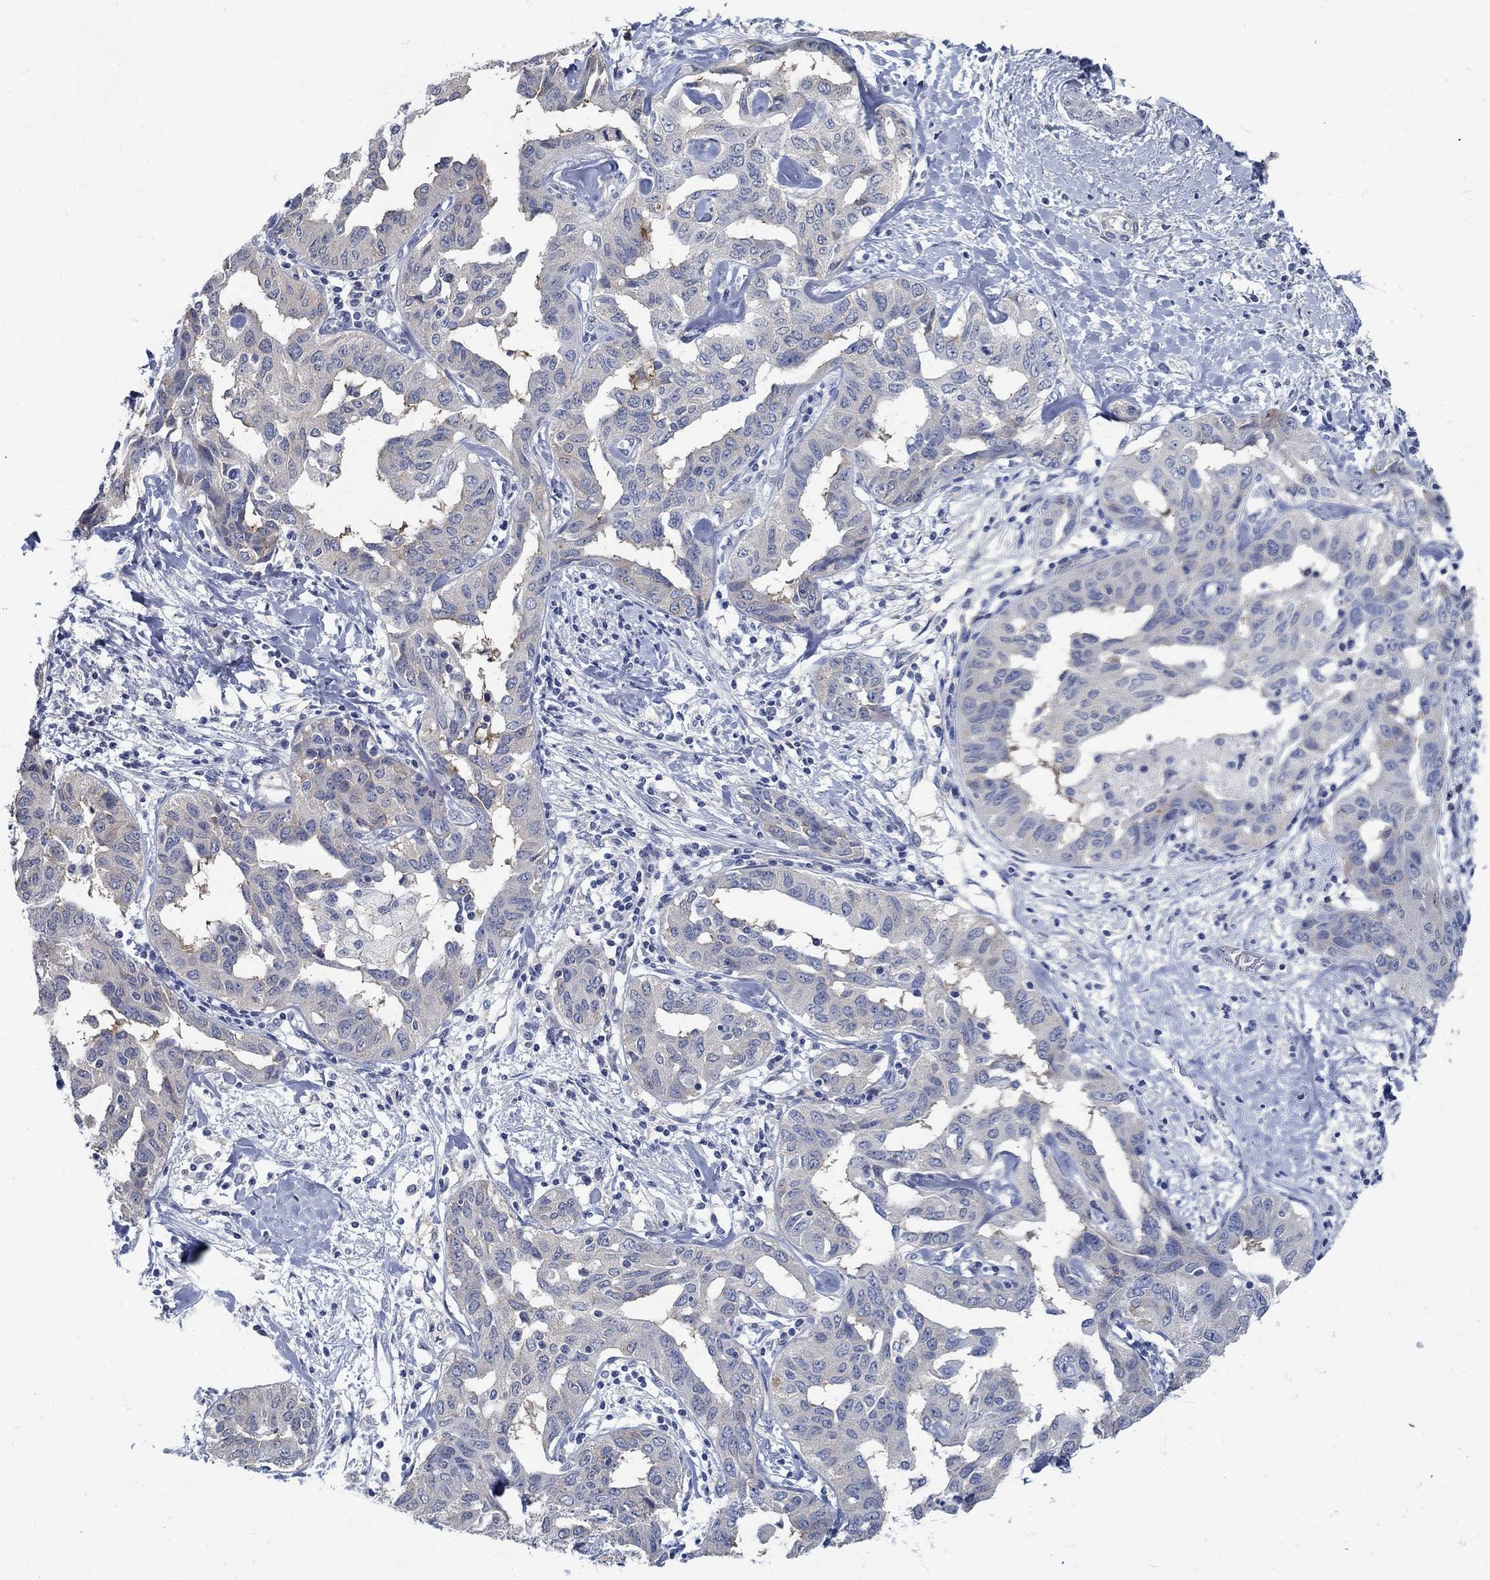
{"staining": {"intensity": "weak", "quantity": "<25%", "location": "cytoplasmic/membranous"}, "tissue": "liver cancer", "cell_type": "Tumor cells", "image_type": "cancer", "snomed": [{"axis": "morphology", "description": "Cholangiocarcinoma"}, {"axis": "topography", "description": "Liver"}], "caption": "Photomicrograph shows no significant protein positivity in tumor cells of liver cancer (cholangiocarcinoma).", "gene": "PCDH11X", "patient": {"sex": "male", "age": 59}}